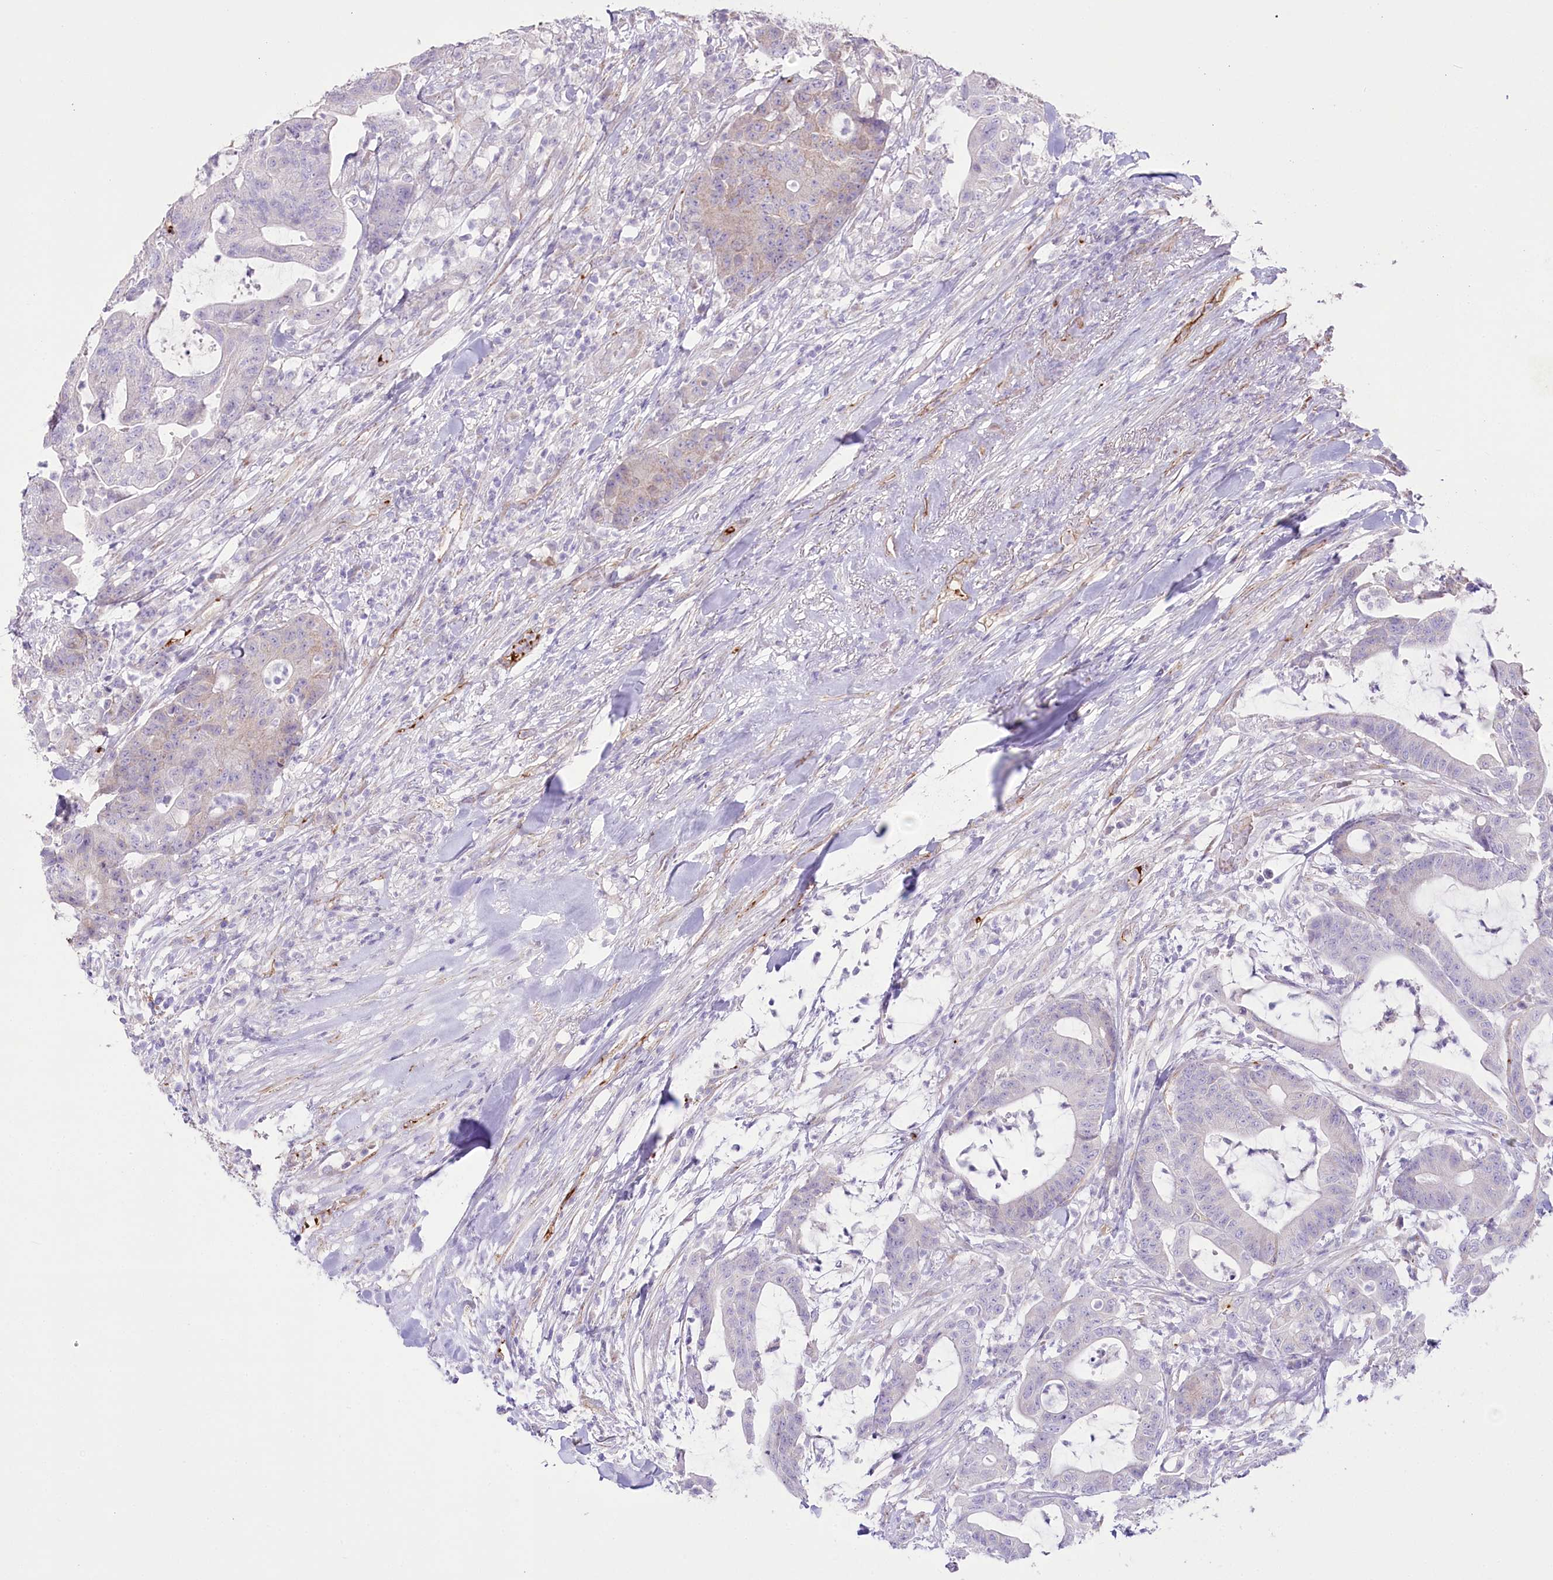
{"staining": {"intensity": "weak", "quantity": "<25%", "location": "cytoplasmic/membranous"}, "tissue": "colorectal cancer", "cell_type": "Tumor cells", "image_type": "cancer", "snomed": [{"axis": "morphology", "description": "Adenocarcinoma, NOS"}, {"axis": "topography", "description": "Colon"}], "caption": "An image of colorectal cancer stained for a protein exhibits no brown staining in tumor cells. Nuclei are stained in blue.", "gene": "SLC39A10", "patient": {"sex": "female", "age": 84}}